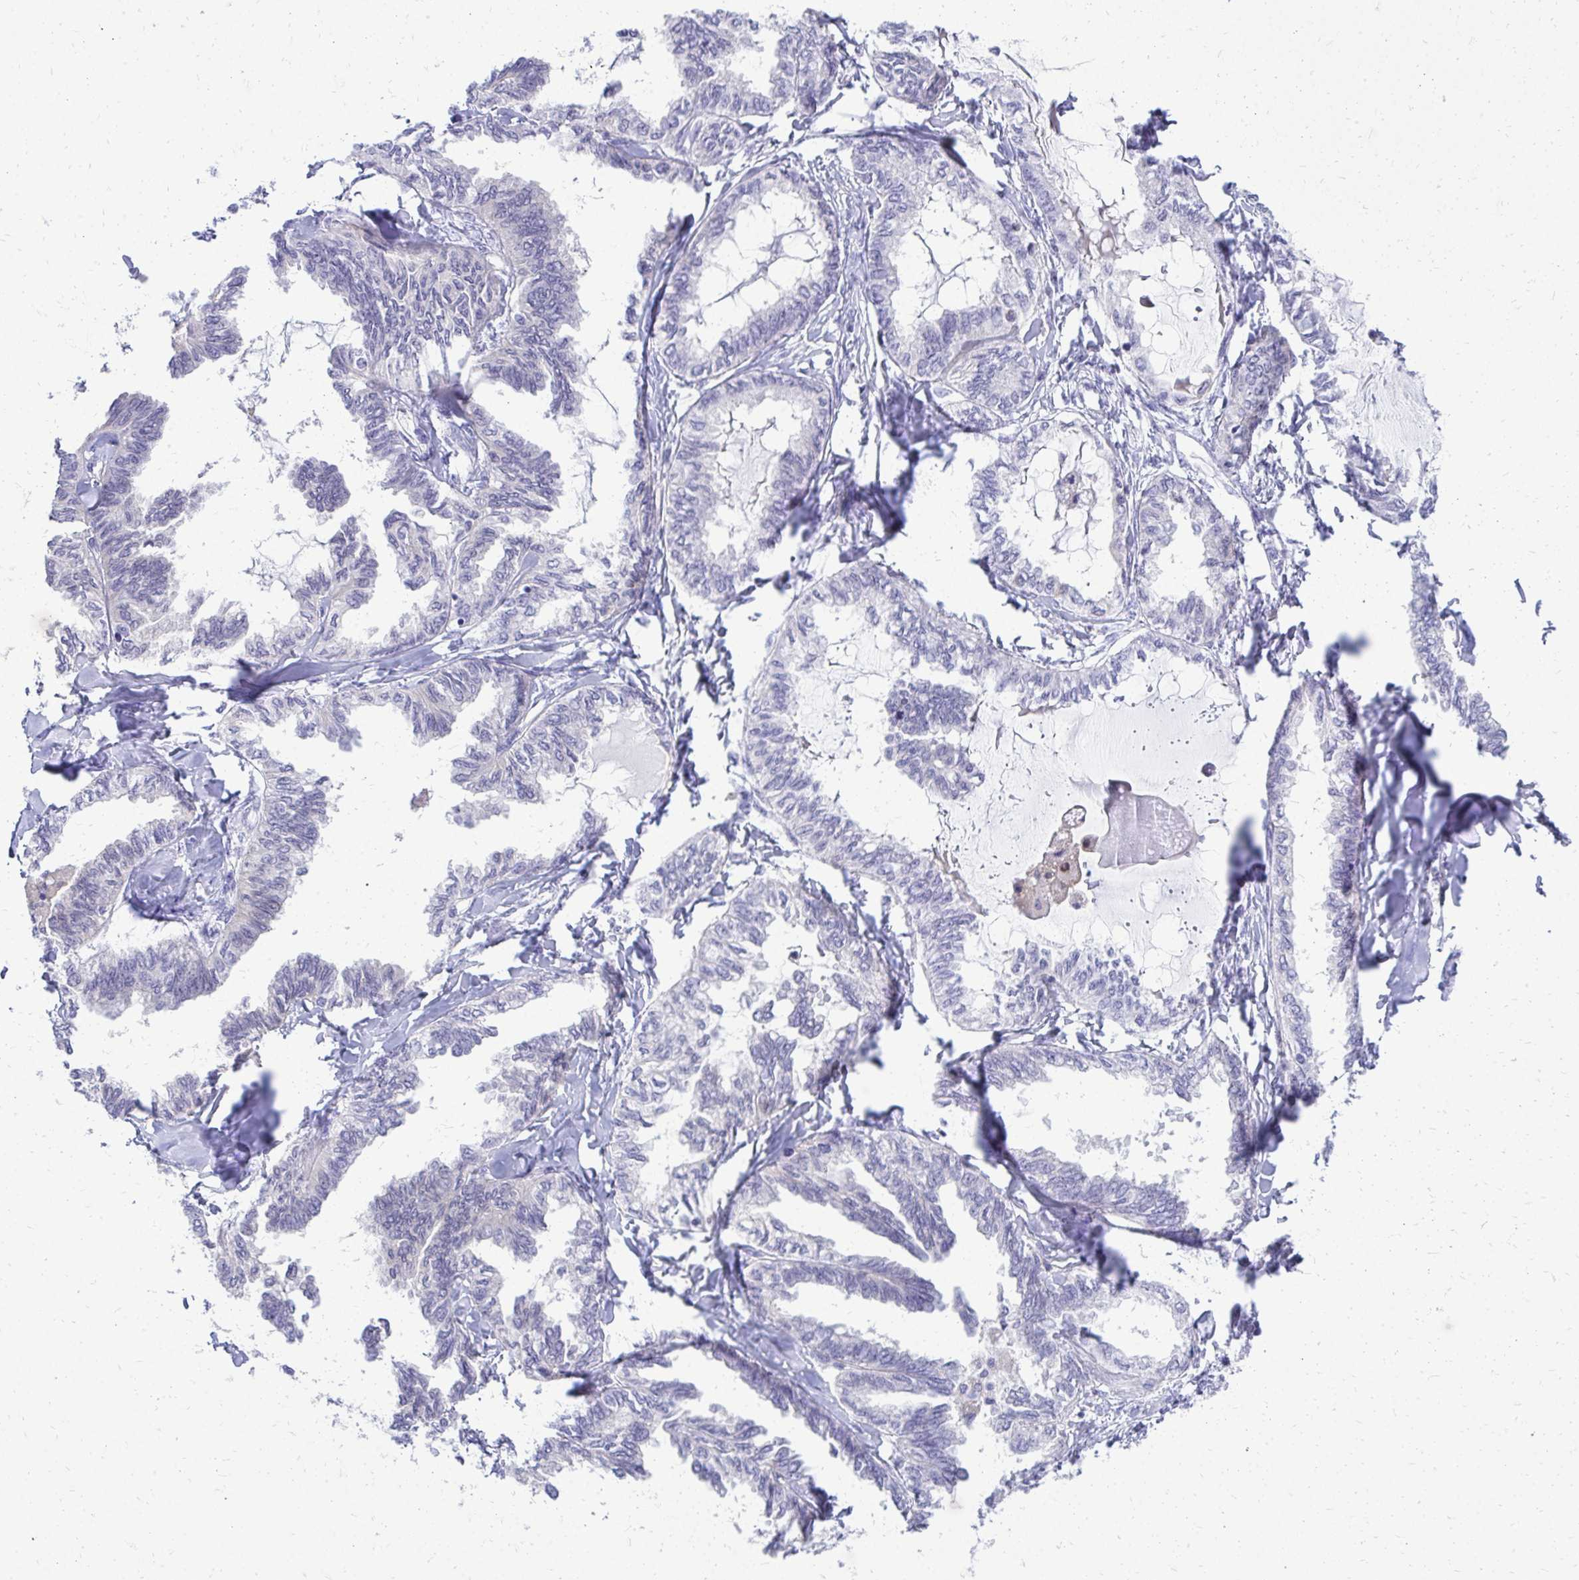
{"staining": {"intensity": "negative", "quantity": "none", "location": "none"}, "tissue": "ovarian cancer", "cell_type": "Tumor cells", "image_type": "cancer", "snomed": [{"axis": "morphology", "description": "Carcinoma, endometroid"}, {"axis": "topography", "description": "Ovary"}], "caption": "A micrograph of human ovarian cancer (endometroid carcinoma) is negative for staining in tumor cells.", "gene": "ZSWIM9", "patient": {"sex": "female", "age": 70}}